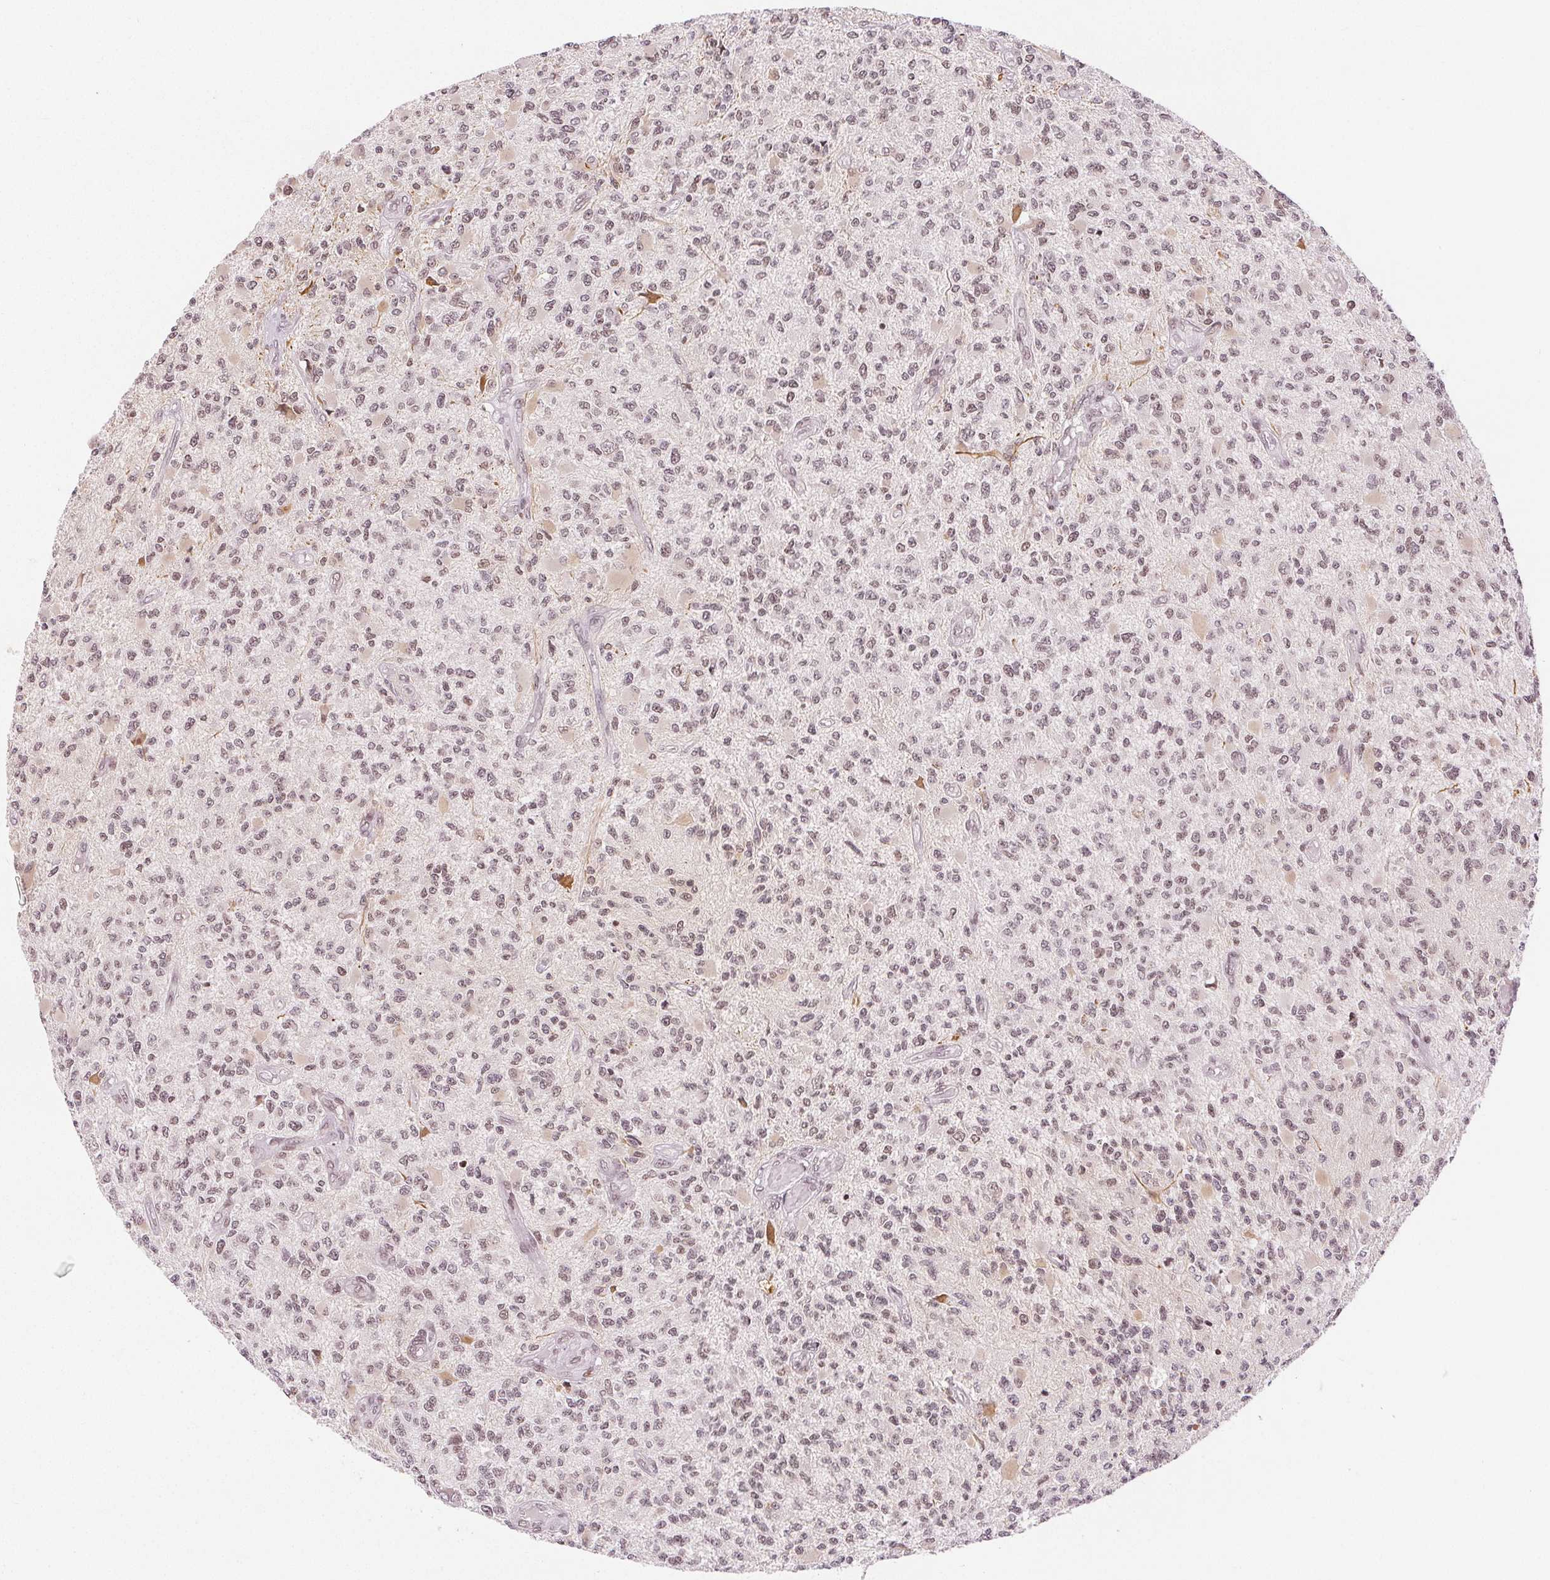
{"staining": {"intensity": "weak", "quantity": "<25%", "location": "nuclear"}, "tissue": "glioma", "cell_type": "Tumor cells", "image_type": "cancer", "snomed": [{"axis": "morphology", "description": "Glioma, malignant, High grade"}, {"axis": "topography", "description": "Brain"}], "caption": "Photomicrograph shows no protein expression in tumor cells of malignant glioma (high-grade) tissue.", "gene": "DEK", "patient": {"sex": "female", "age": 63}}